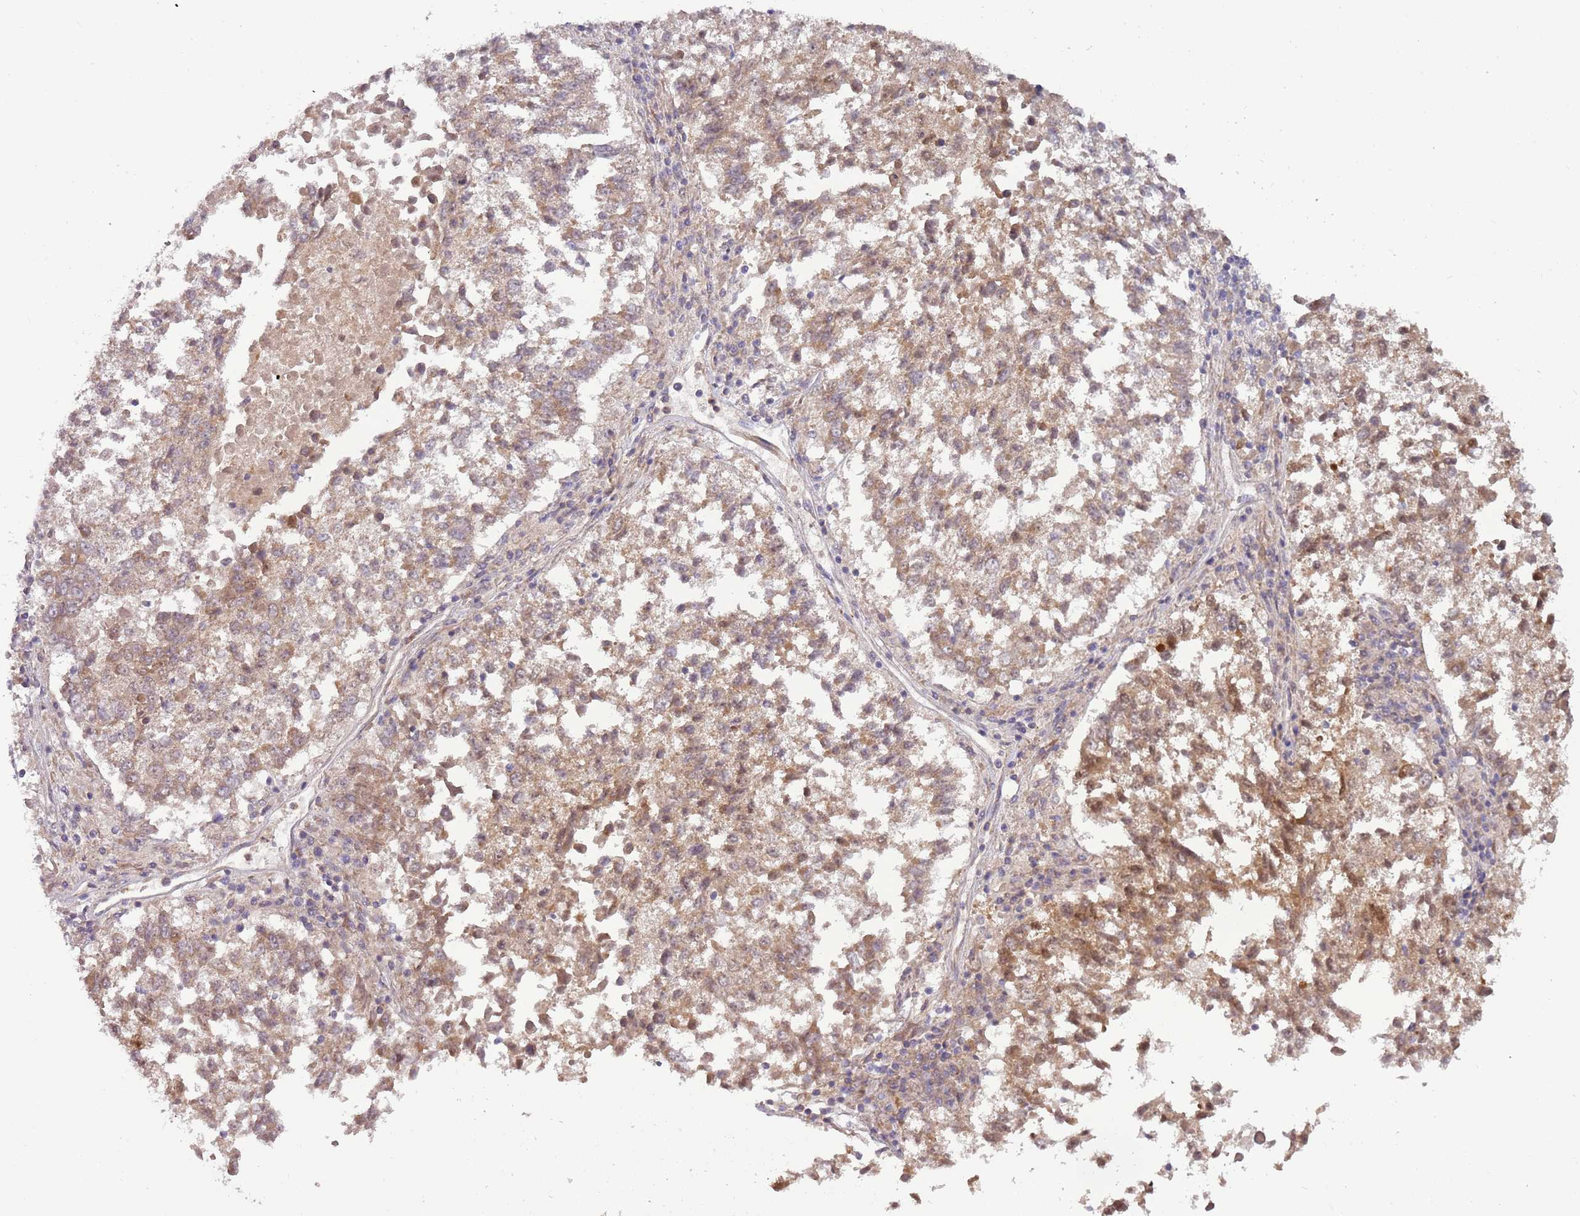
{"staining": {"intensity": "weak", "quantity": ">75%", "location": "cytoplasmic/membranous"}, "tissue": "lung cancer", "cell_type": "Tumor cells", "image_type": "cancer", "snomed": [{"axis": "morphology", "description": "Squamous cell carcinoma, NOS"}, {"axis": "topography", "description": "Lung"}], "caption": "A brown stain labels weak cytoplasmic/membranous positivity of a protein in lung squamous cell carcinoma tumor cells.", "gene": "DTD2", "patient": {"sex": "male", "age": 73}}